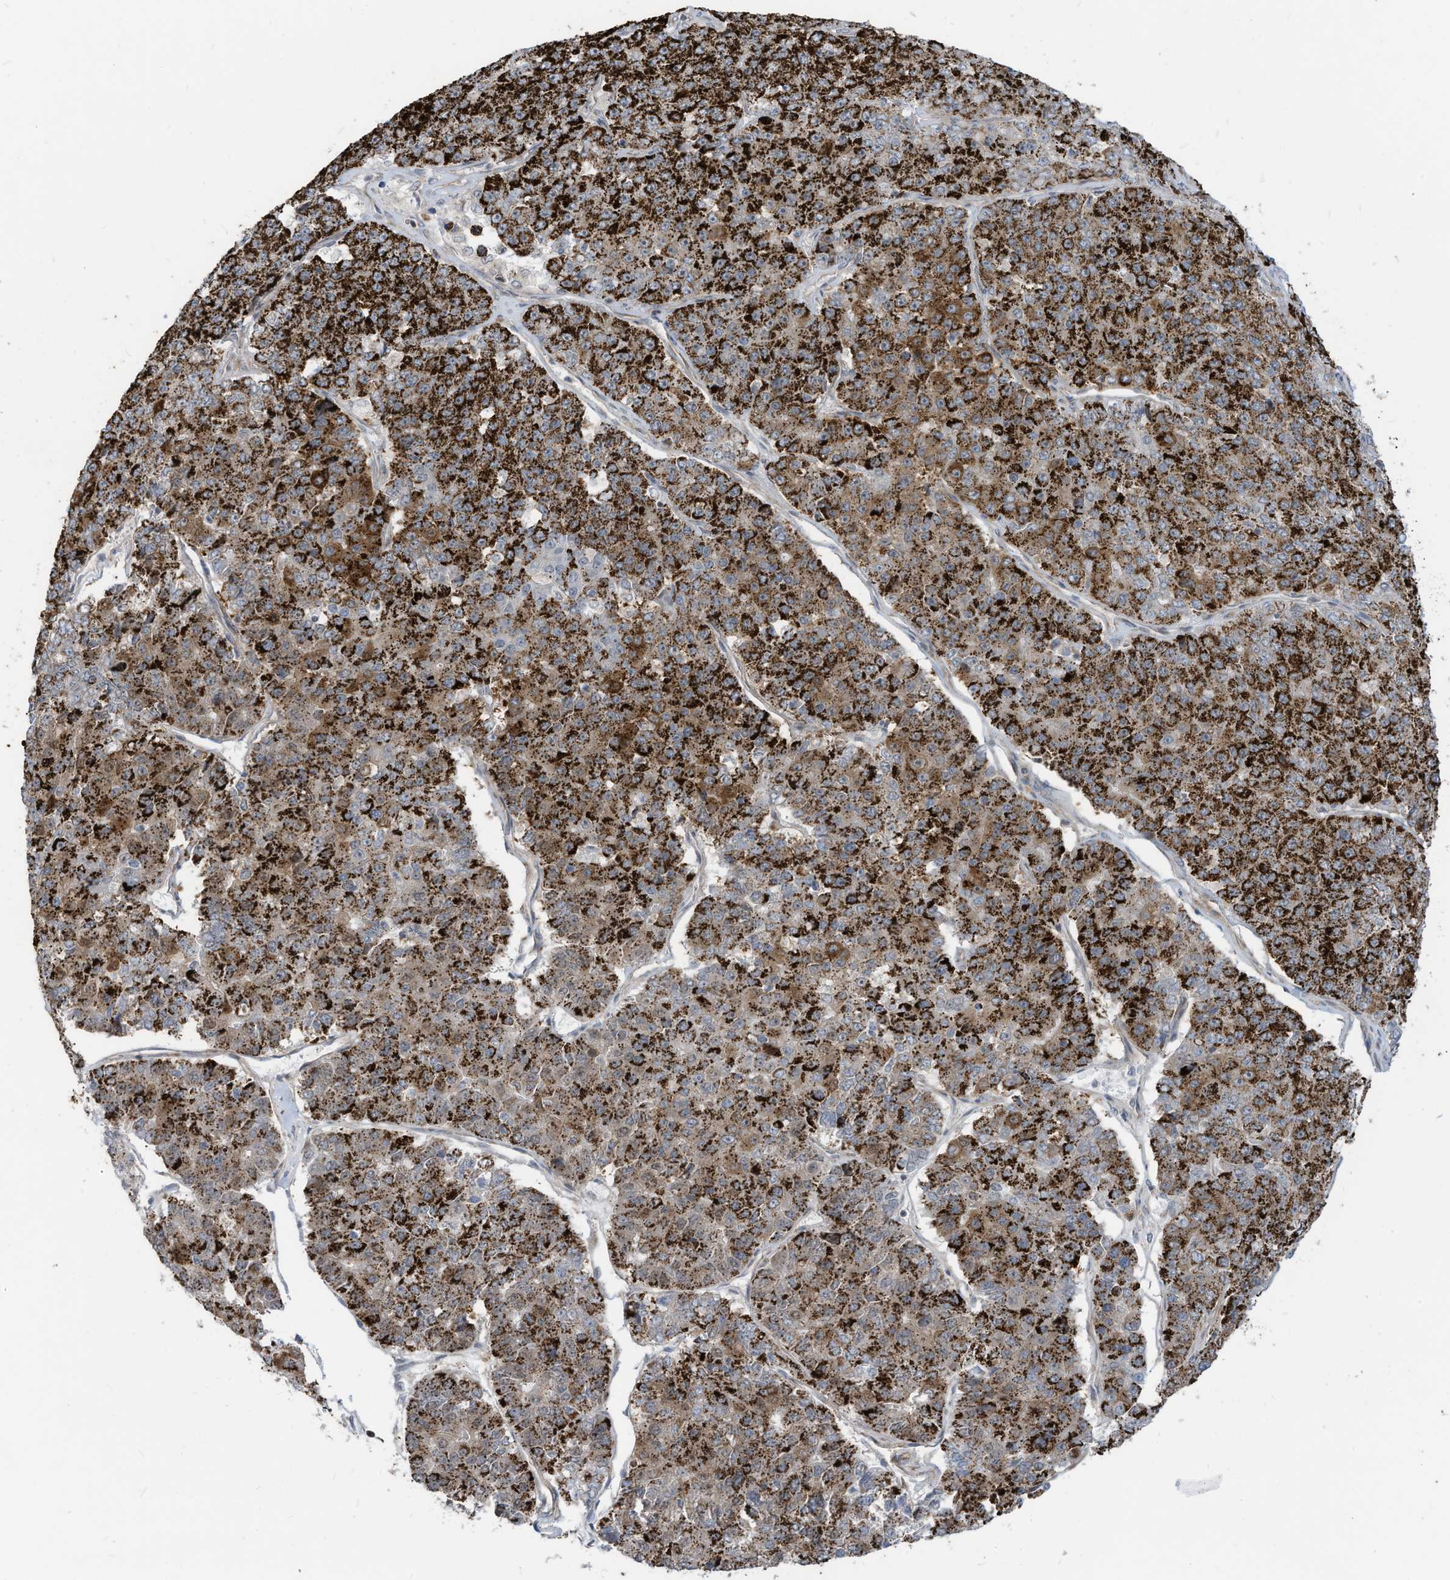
{"staining": {"intensity": "strong", "quantity": ">75%", "location": "cytoplasmic/membranous"}, "tissue": "pancreatic cancer", "cell_type": "Tumor cells", "image_type": "cancer", "snomed": [{"axis": "morphology", "description": "Adenocarcinoma, NOS"}, {"axis": "topography", "description": "Pancreas"}], "caption": "Pancreatic adenocarcinoma stained for a protein (brown) exhibits strong cytoplasmic/membranous positive staining in about >75% of tumor cells.", "gene": "GPATCH3", "patient": {"sex": "male", "age": 50}}